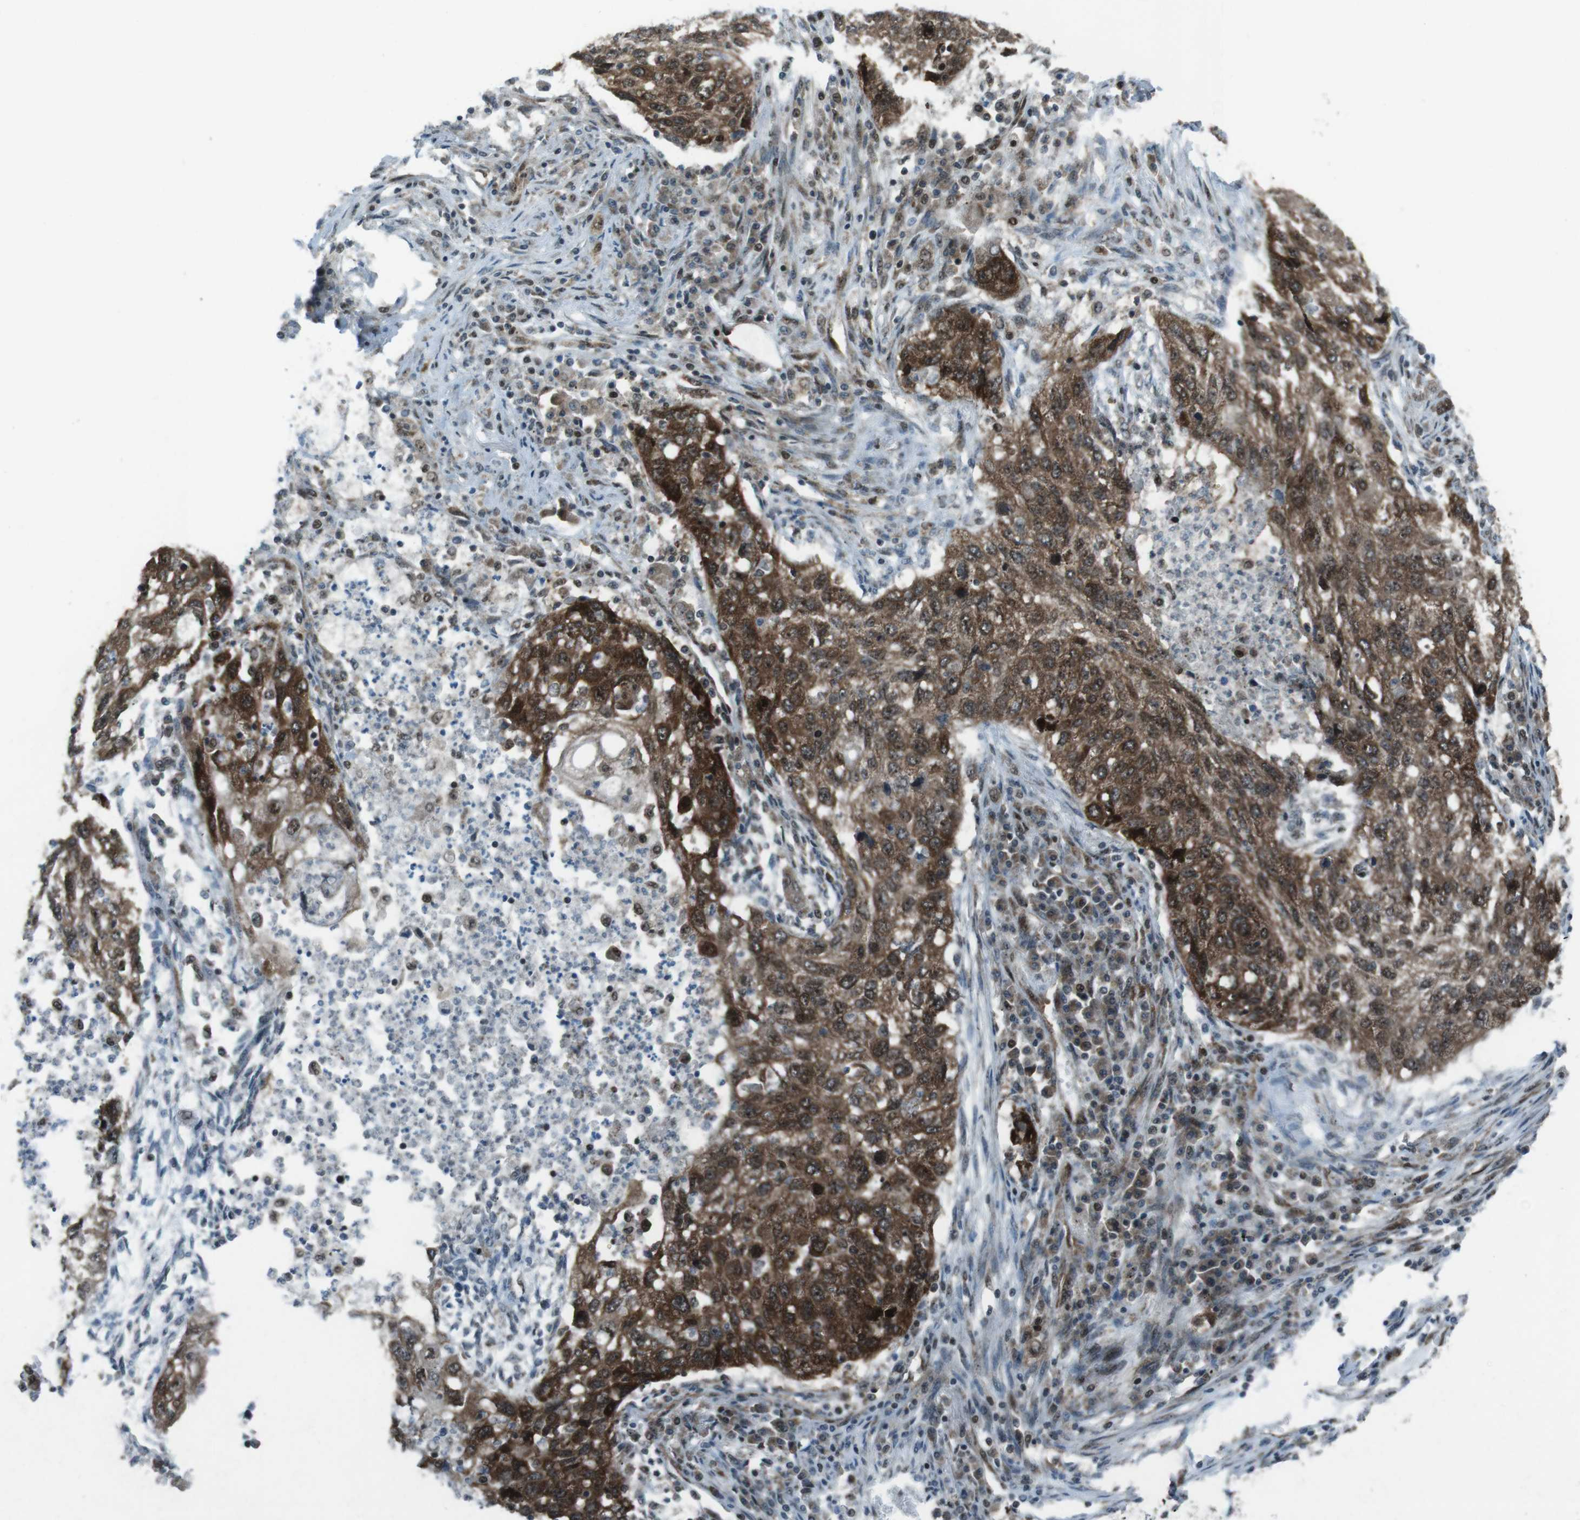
{"staining": {"intensity": "moderate", "quantity": ">75%", "location": "cytoplasmic/membranous"}, "tissue": "lung cancer", "cell_type": "Tumor cells", "image_type": "cancer", "snomed": [{"axis": "morphology", "description": "Squamous cell carcinoma, NOS"}, {"axis": "topography", "description": "Lung"}], "caption": "Immunohistochemical staining of squamous cell carcinoma (lung) demonstrates medium levels of moderate cytoplasmic/membranous positivity in approximately >75% of tumor cells. Immunohistochemistry (ihc) stains the protein in brown and the nuclei are stained blue.", "gene": "CSNK1D", "patient": {"sex": "female", "age": 63}}